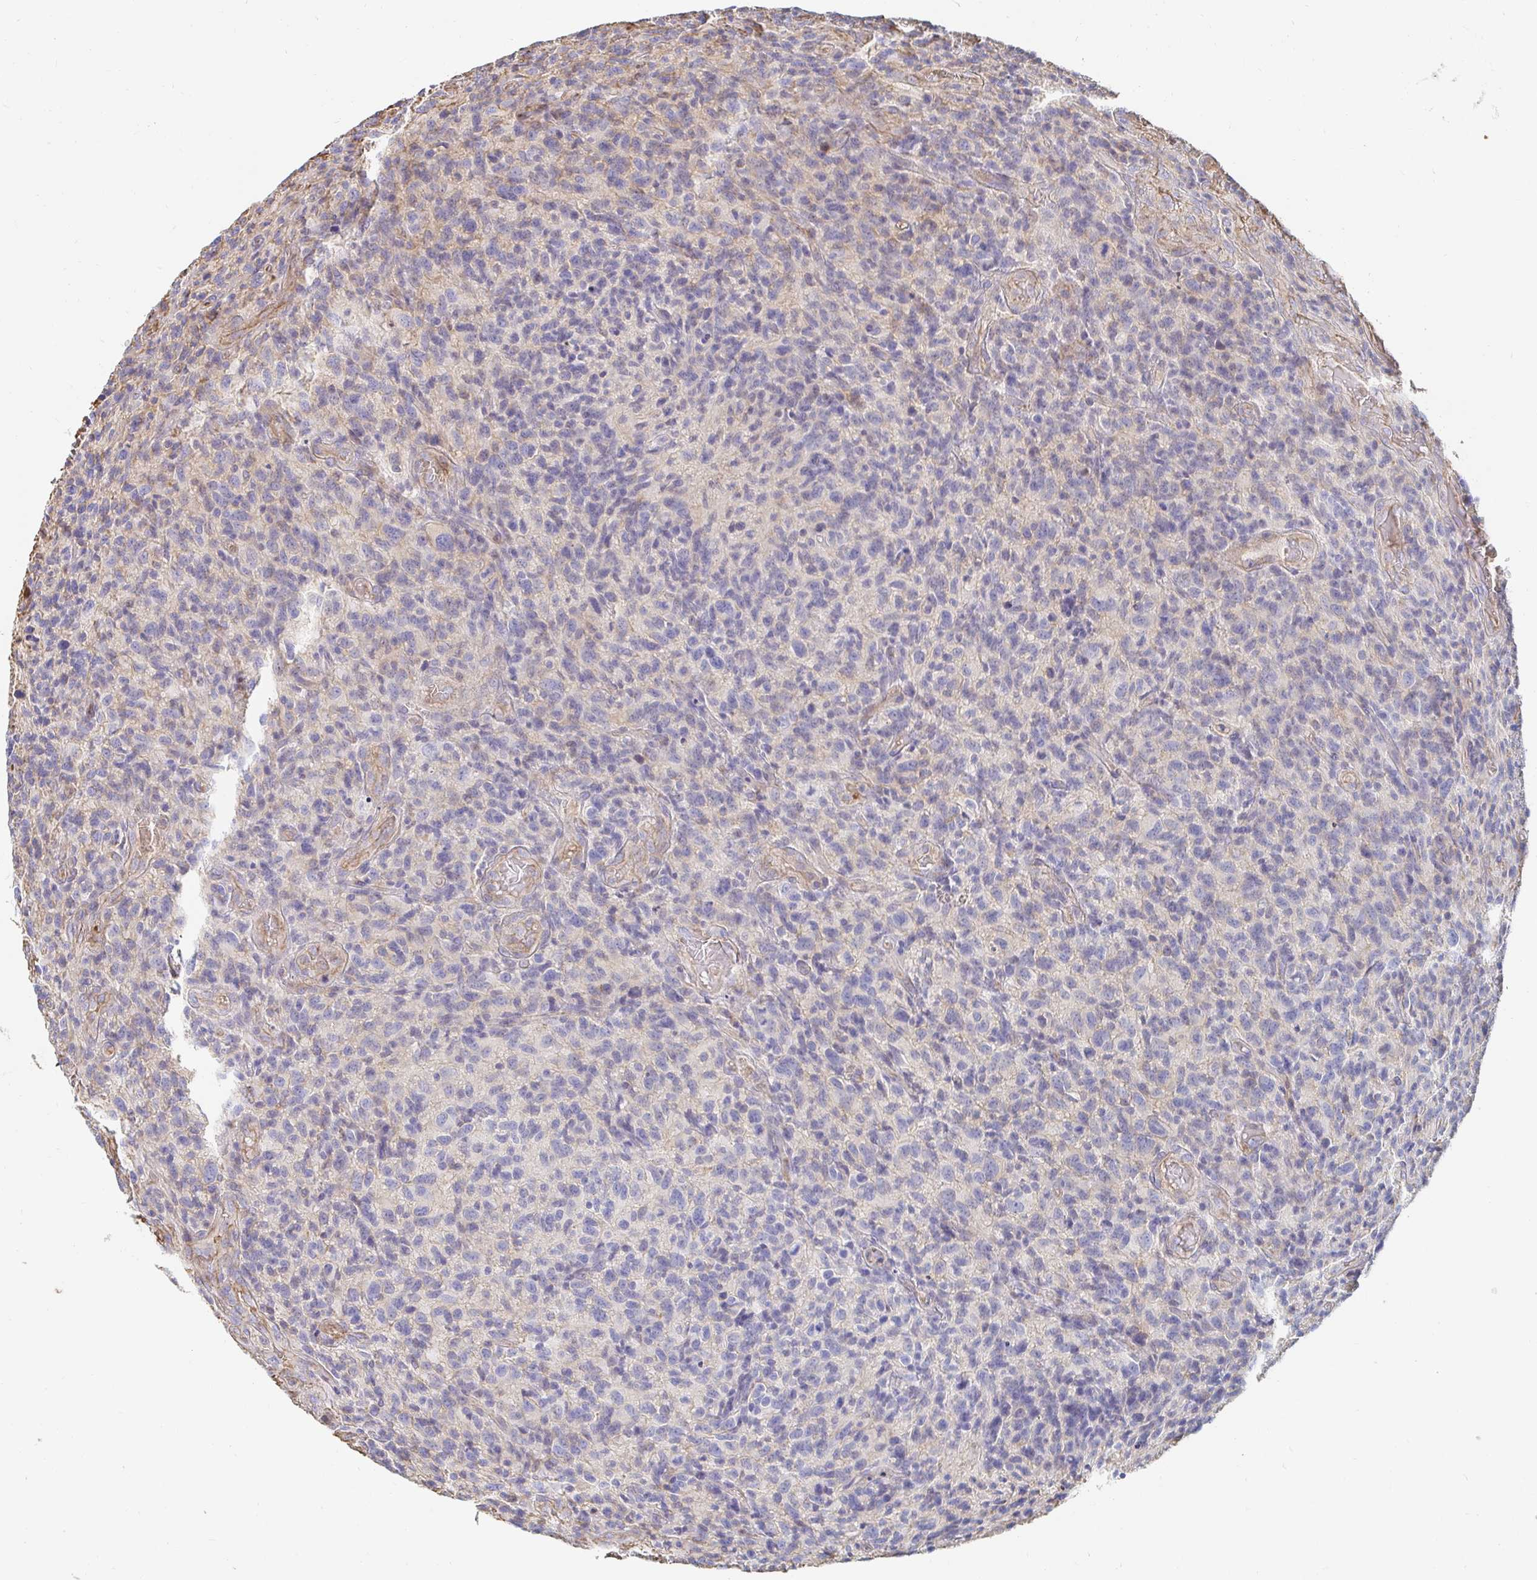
{"staining": {"intensity": "negative", "quantity": "none", "location": "none"}, "tissue": "glioma", "cell_type": "Tumor cells", "image_type": "cancer", "snomed": [{"axis": "morphology", "description": "Glioma, malignant, High grade"}, {"axis": "topography", "description": "Brain"}], "caption": "Tumor cells show no significant protein staining in glioma.", "gene": "PTPN14", "patient": {"sex": "male", "age": 76}}